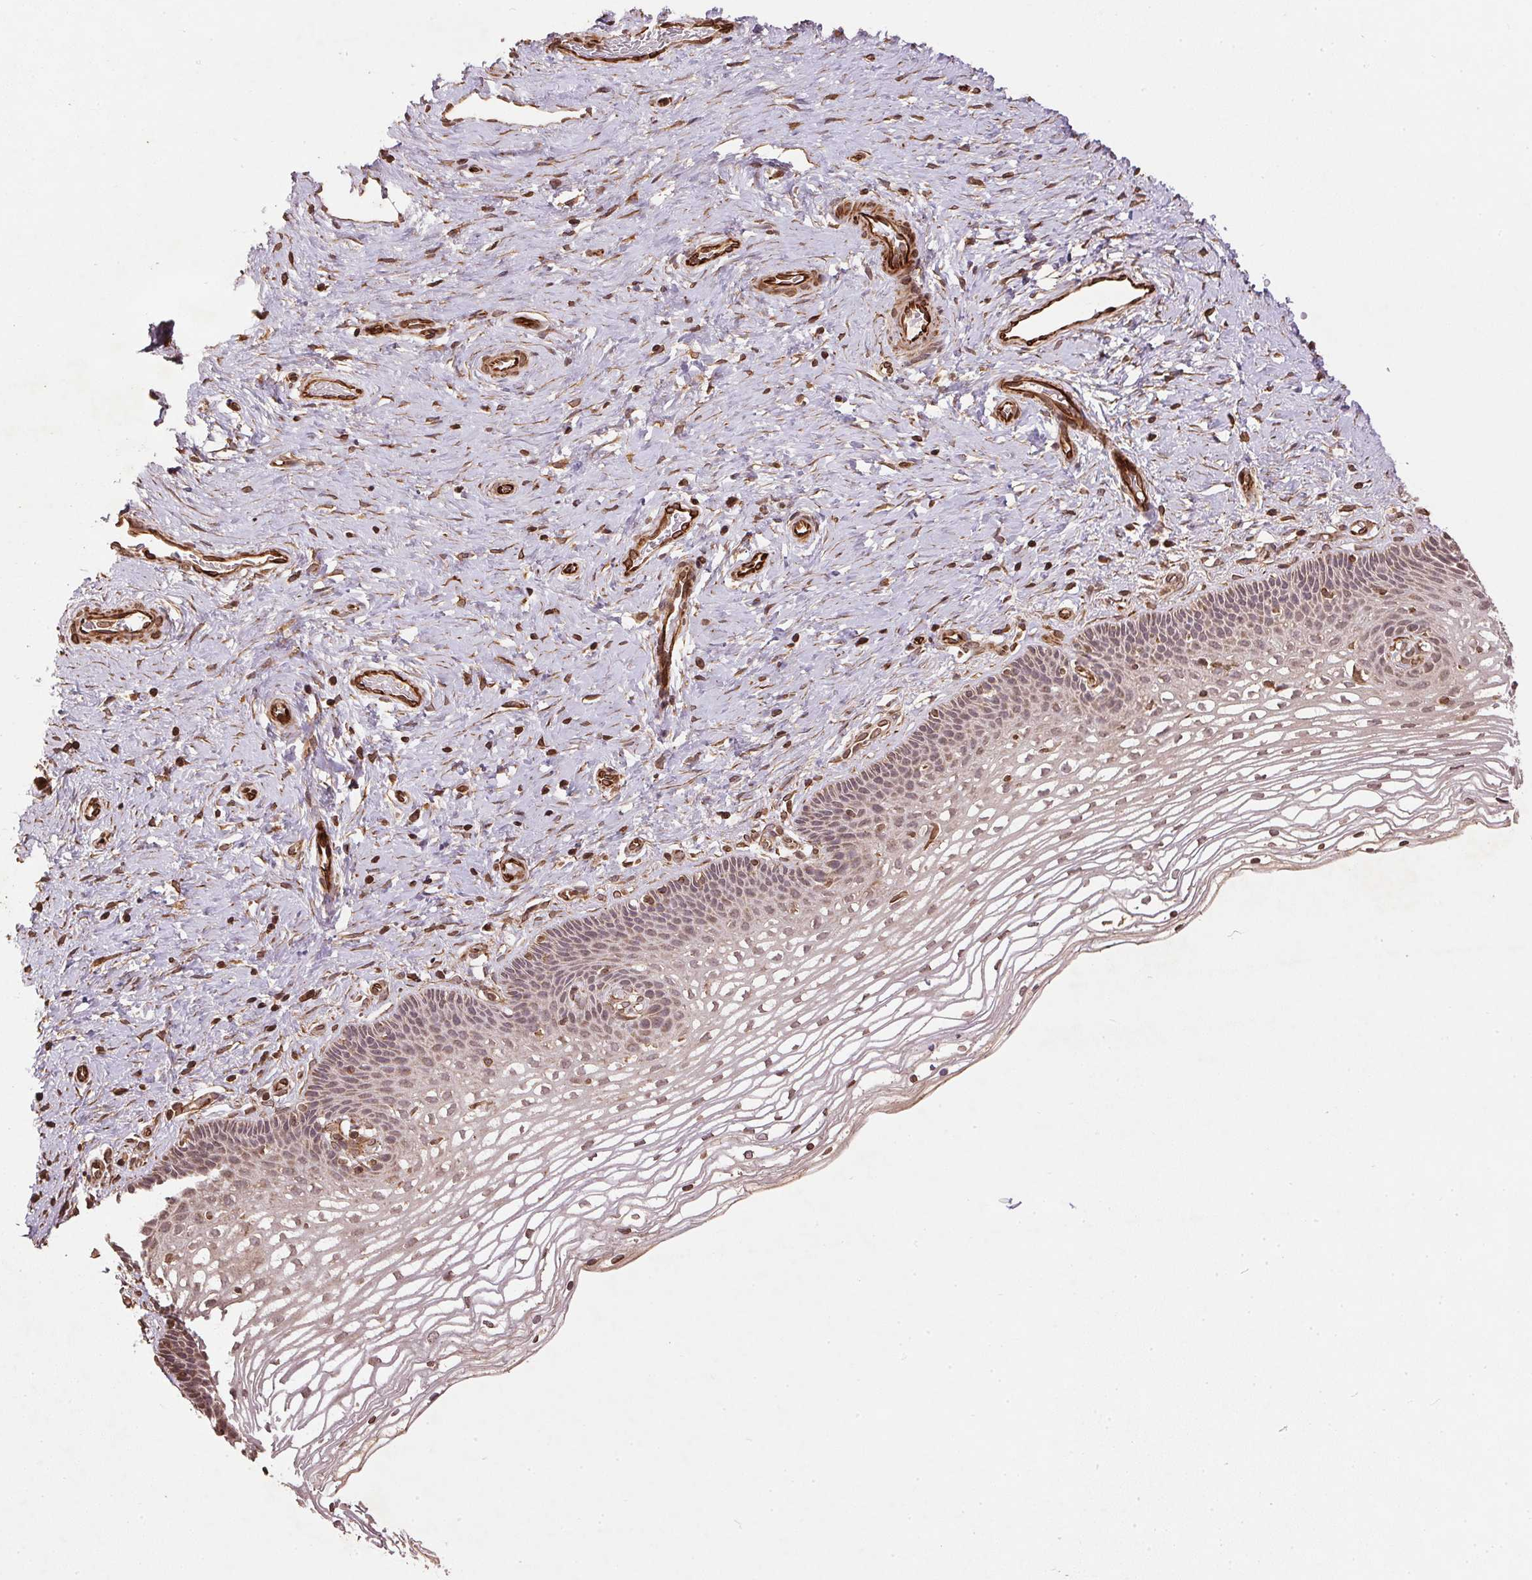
{"staining": {"intensity": "weak", "quantity": ">75%", "location": "cytoplasmic/membranous"}, "tissue": "cervix", "cell_type": "Glandular cells", "image_type": "normal", "snomed": [{"axis": "morphology", "description": "Normal tissue, NOS"}, {"axis": "topography", "description": "Cervix"}], "caption": "The image displays immunohistochemical staining of unremarkable cervix. There is weak cytoplasmic/membranous expression is identified in about >75% of glandular cells. The staining is performed using DAB (3,3'-diaminobenzidine) brown chromogen to label protein expression. The nuclei are counter-stained blue using hematoxylin.", "gene": "SPRED2", "patient": {"sex": "female", "age": 34}}